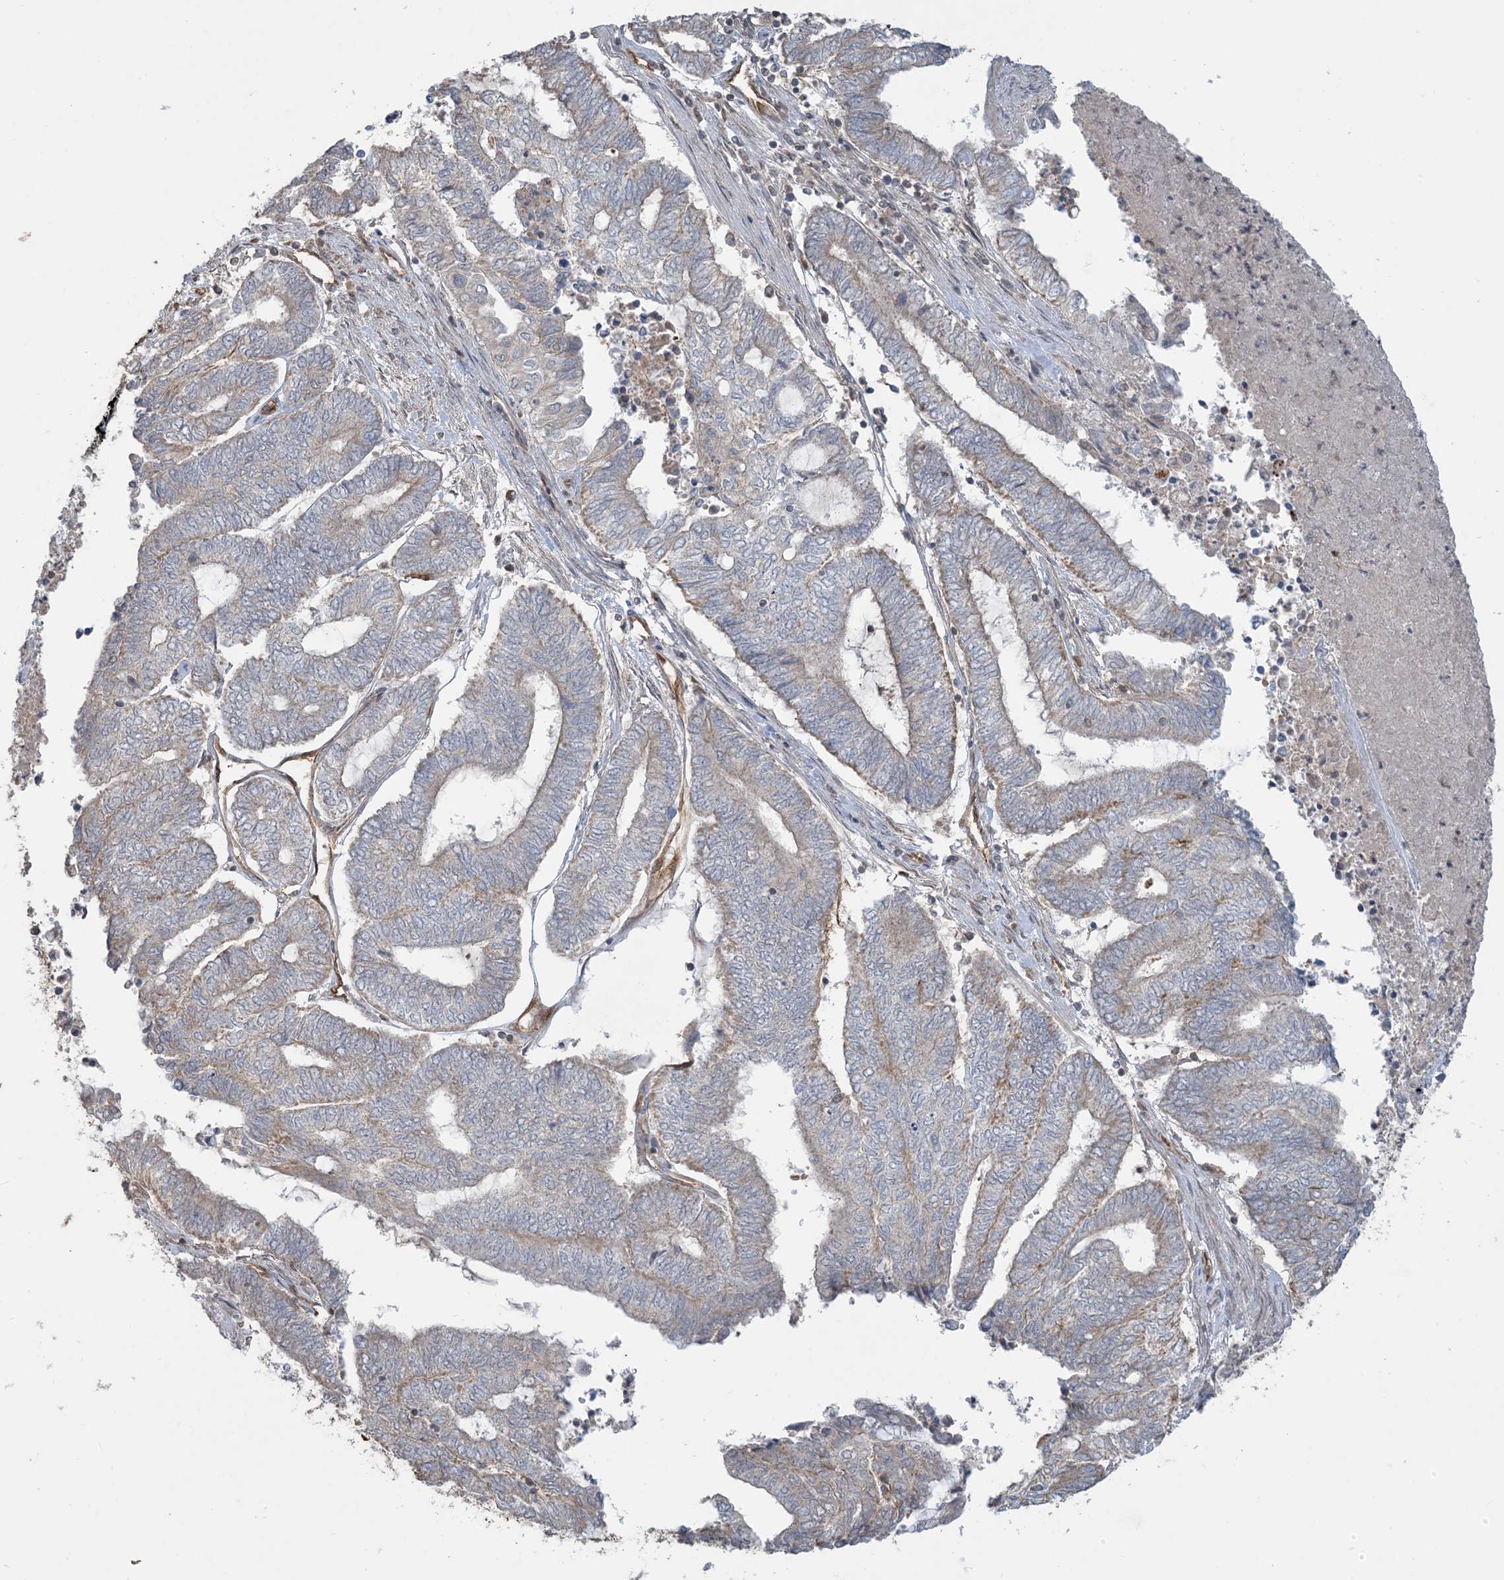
{"staining": {"intensity": "weak", "quantity": "25%-75%", "location": "cytoplasmic/membranous"}, "tissue": "endometrial cancer", "cell_type": "Tumor cells", "image_type": "cancer", "snomed": [{"axis": "morphology", "description": "Adenocarcinoma, NOS"}, {"axis": "topography", "description": "Uterus"}, {"axis": "topography", "description": "Endometrium"}], "caption": "A low amount of weak cytoplasmic/membranous positivity is present in approximately 25%-75% of tumor cells in adenocarcinoma (endometrial) tissue. The staining is performed using DAB brown chromogen to label protein expression. The nuclei are counter-stained blue using hematoxylin.", "gene": "PPM1F", "patient": {"sex": "female", "age": 70}}